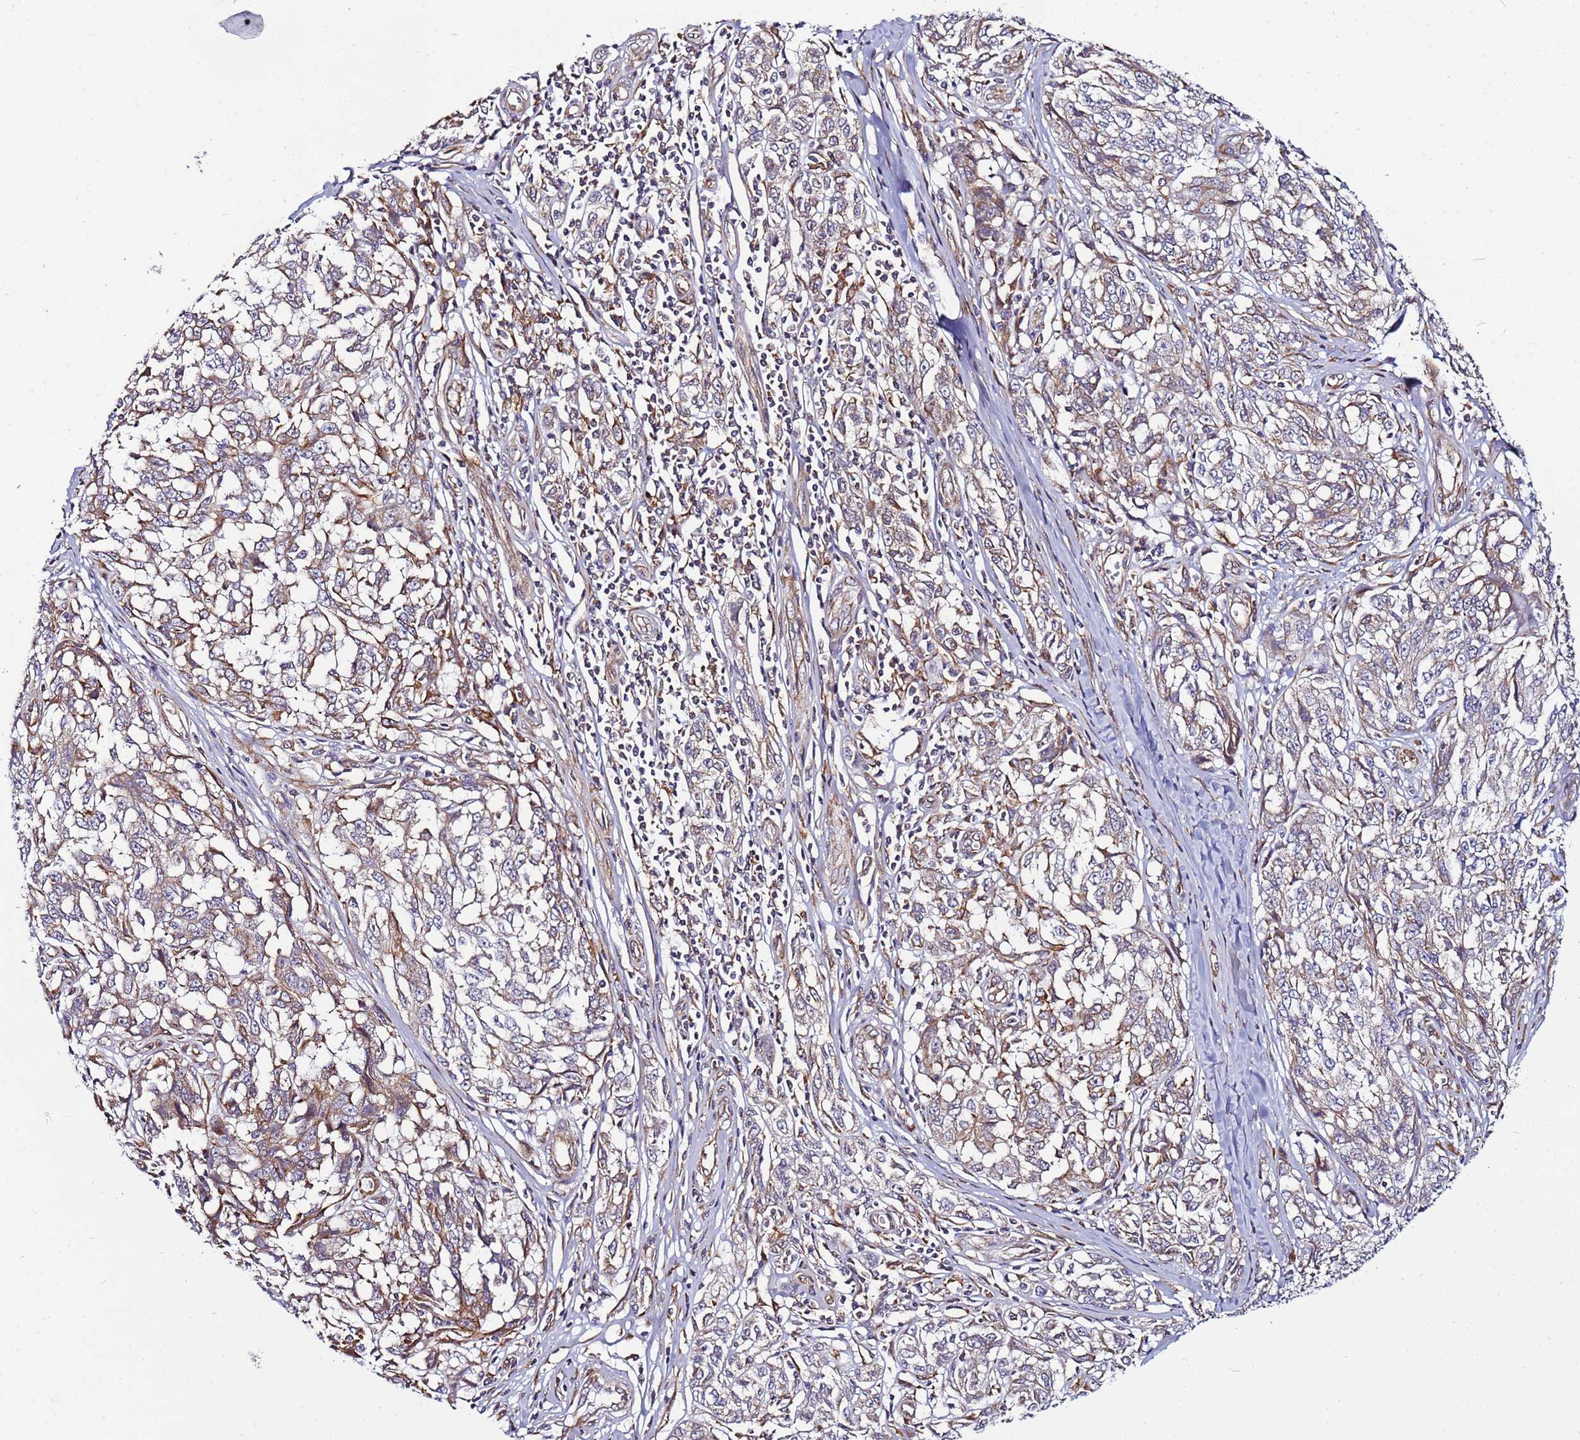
{"staining": {"intensity": "moderate", "quantity": "25%-75%", "location": "cytoplasmic/membranous"}, "tissue": "melanoma", "cell_type": "Tumor cells", "image_type": "cancer", "snomed": [{"axis": "morphology", "description": "Malignant melanoma, NOS"}, {"axis": "topography", "description": "Skin"}], "caption": "Moderate cytoplasmic/membranous positivity is present in about 25%-75% of tumor cells in malignant melanoma.", "gene": "MCRIP1", "patient": {"sex": "female", "age": 64}}